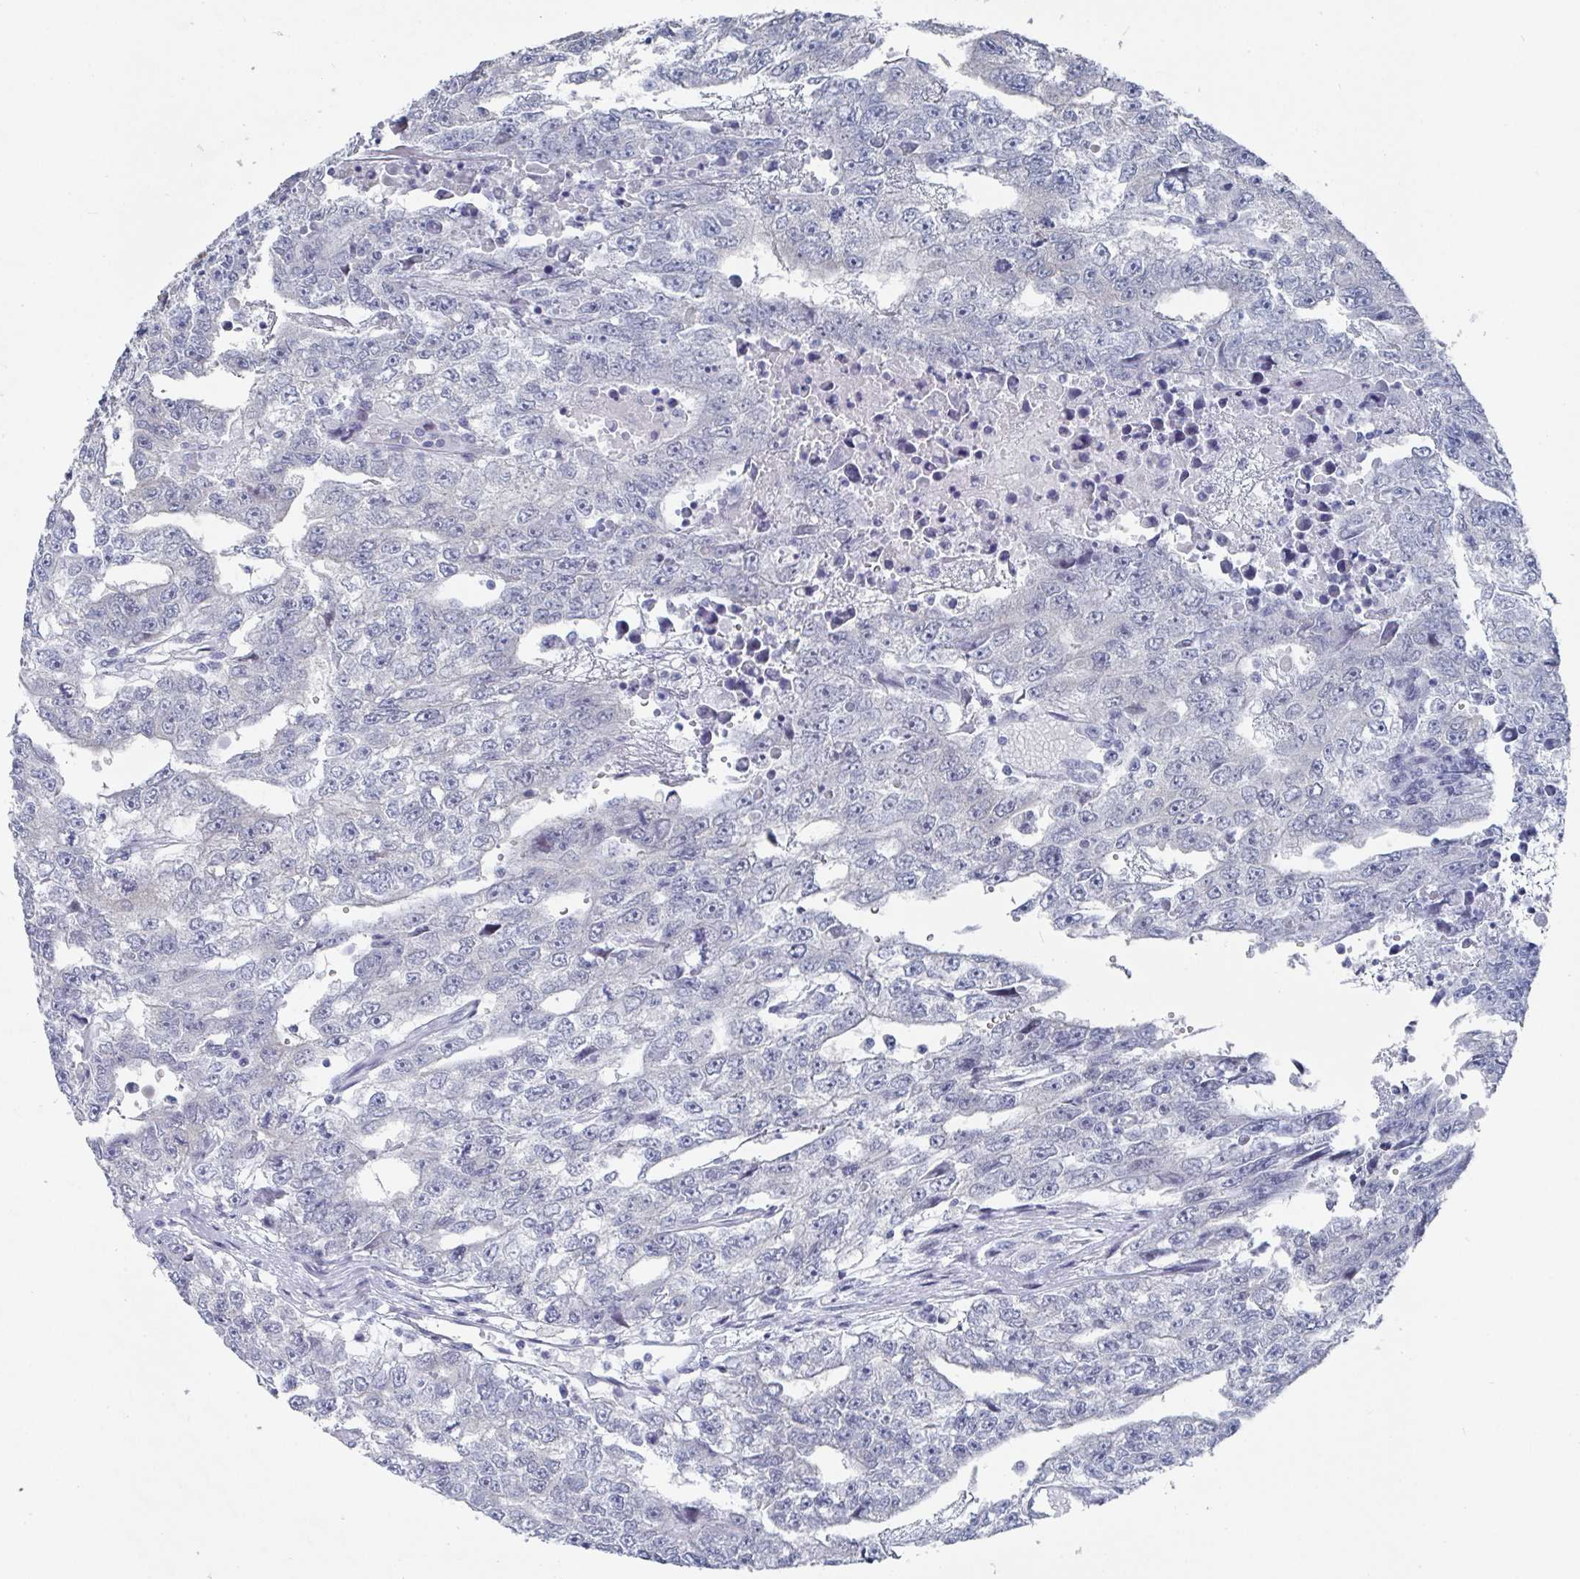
{"staining": {"intensity": "negative", "quantity": "none", "location": "none"}, "tissue": "testis cancer", "cell_type": "Tumor cells", "image_type": "cancer", "snomed": [{"axis": "morphology", "description": "Carcinoma, Embryonal, NOS"}, {"axis": "topography", "description": "Testis"}], "caption": "Micrograph shows no protein expression in tumor cells of testis cancer tissue.", "gene": "CAMKV", "patient": {"sex": "male", "age": 20}}